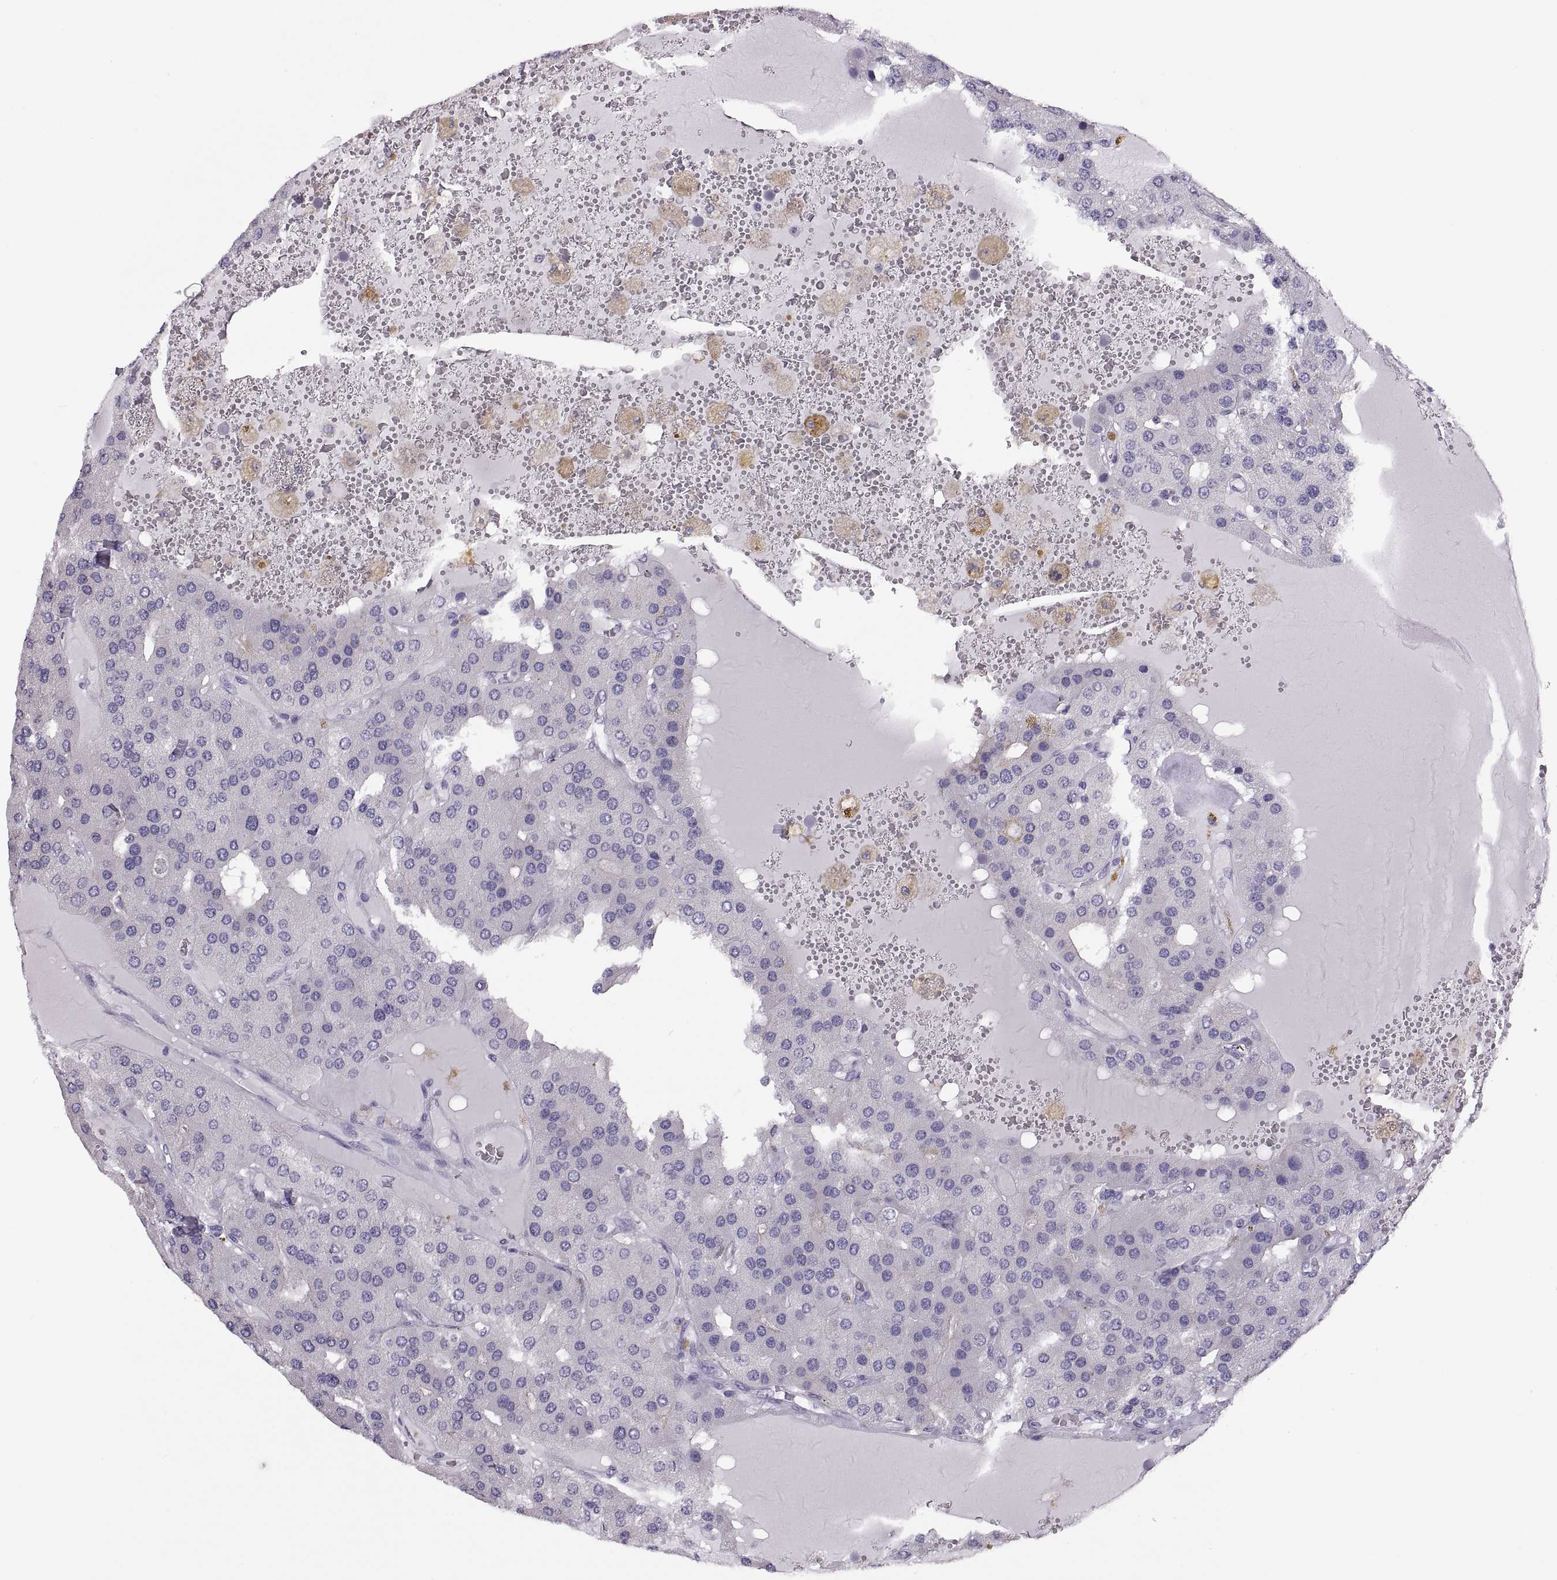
{"staining": {"intensity": "negative", "quantity": "none", "location": "none"}, "tissue": "parathyroid gland", "cell_type": "Glandular cells", "image_type": "normal", "snomed": [{"axis": "morphology", "description": "Normal tissue, NOS"}, {"axis": "morphology", "description": "Adenoma, NOS"}, {"axis": "topography", "description": "Parathyroid gland"}], "caption": "Parathyroid gland stained for a protein using immunohistochemistry exhibits no expression glandular cells.", "gene": "TTC21A", "patient": {"sex": "female", "age": 86}}